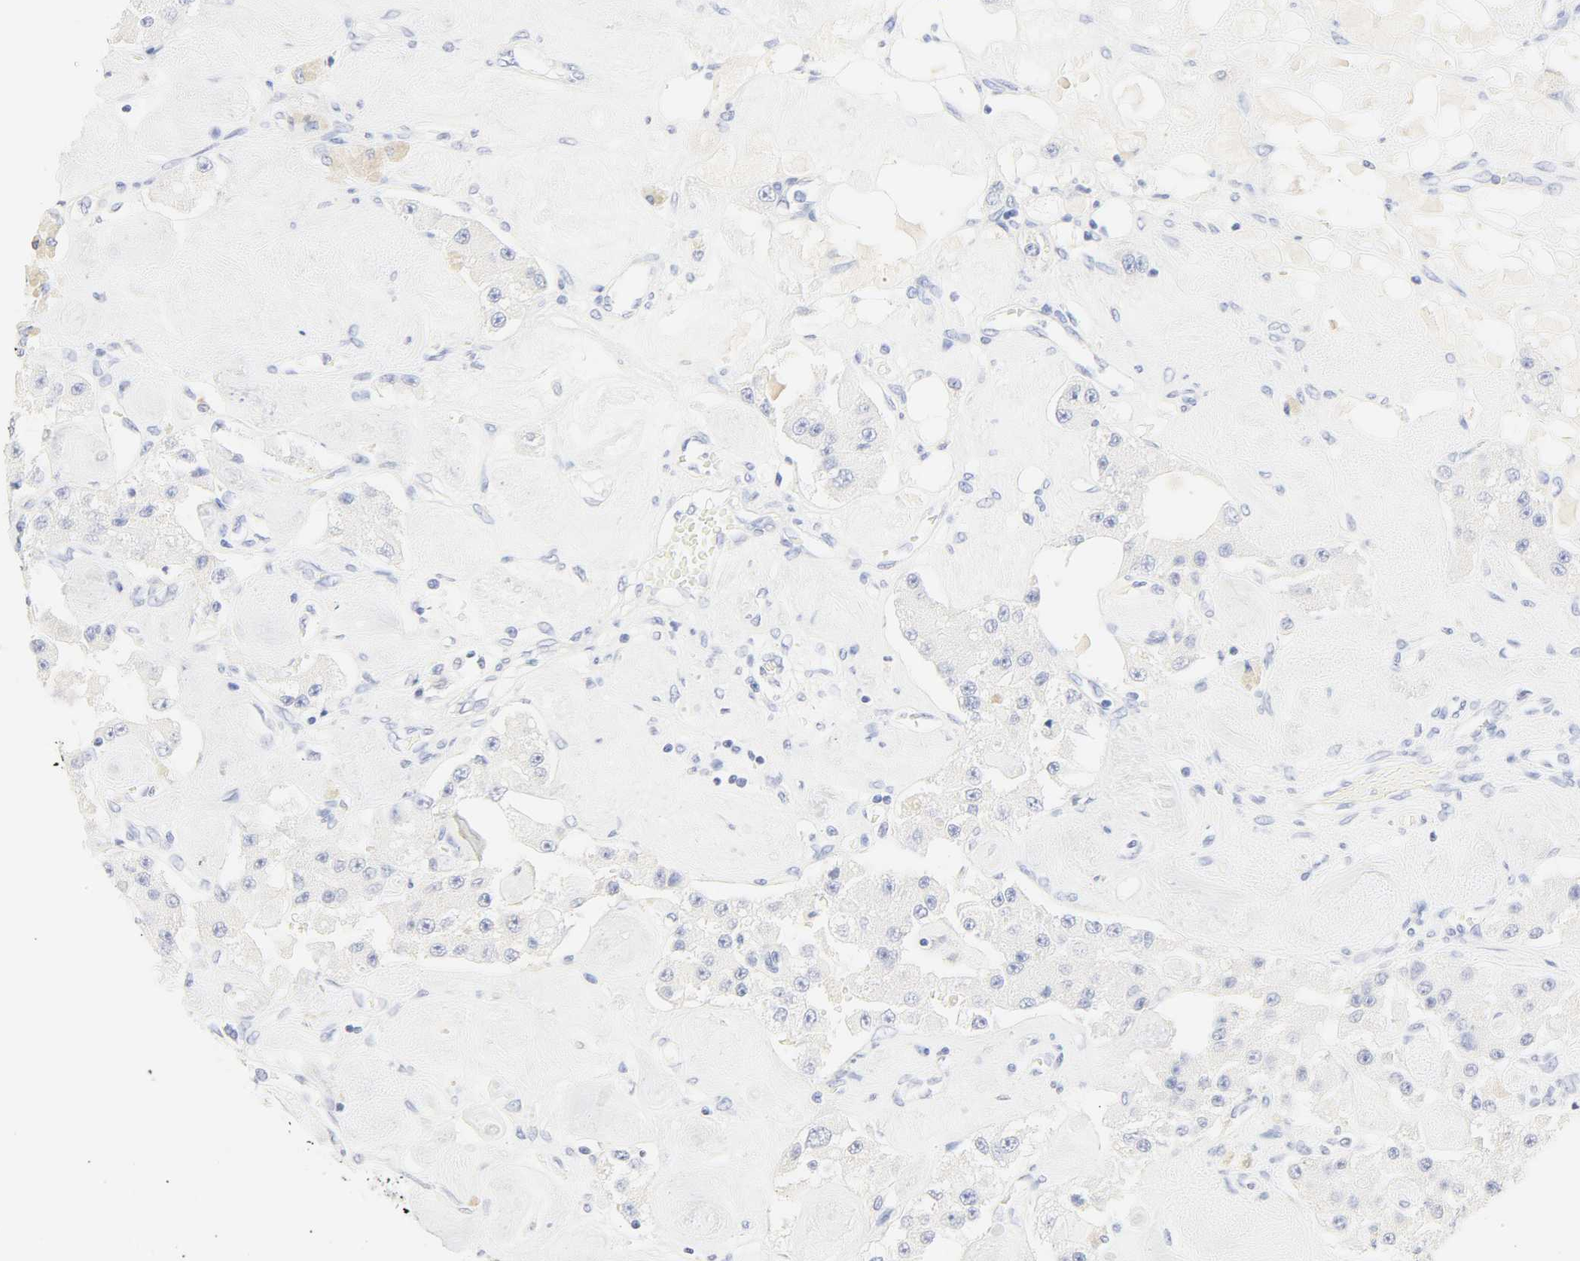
{"staining": {"intensity": "negative", "quantity": "none", "location": "none"}, "tissue": "carcinoid", "cell_type": "Tumor cells", "image_type": "cancer", "snomed": [{"axis": "morphology", "description": "Carcinoid, malignant, NOS"}, {"axis": "topography", "description": "Pancreas"}], "caption": "This photomicrograph is of malignant carcinoid stained with IHC to label a protein in brown with the nuclei are counter-stained blue. There is no expression in tumor cells. (DAB IHC visualized using brightfield microscopy, high magnification).", "gene": "SLCO1B3", "patient": {"sex": "male", "age": 41}}